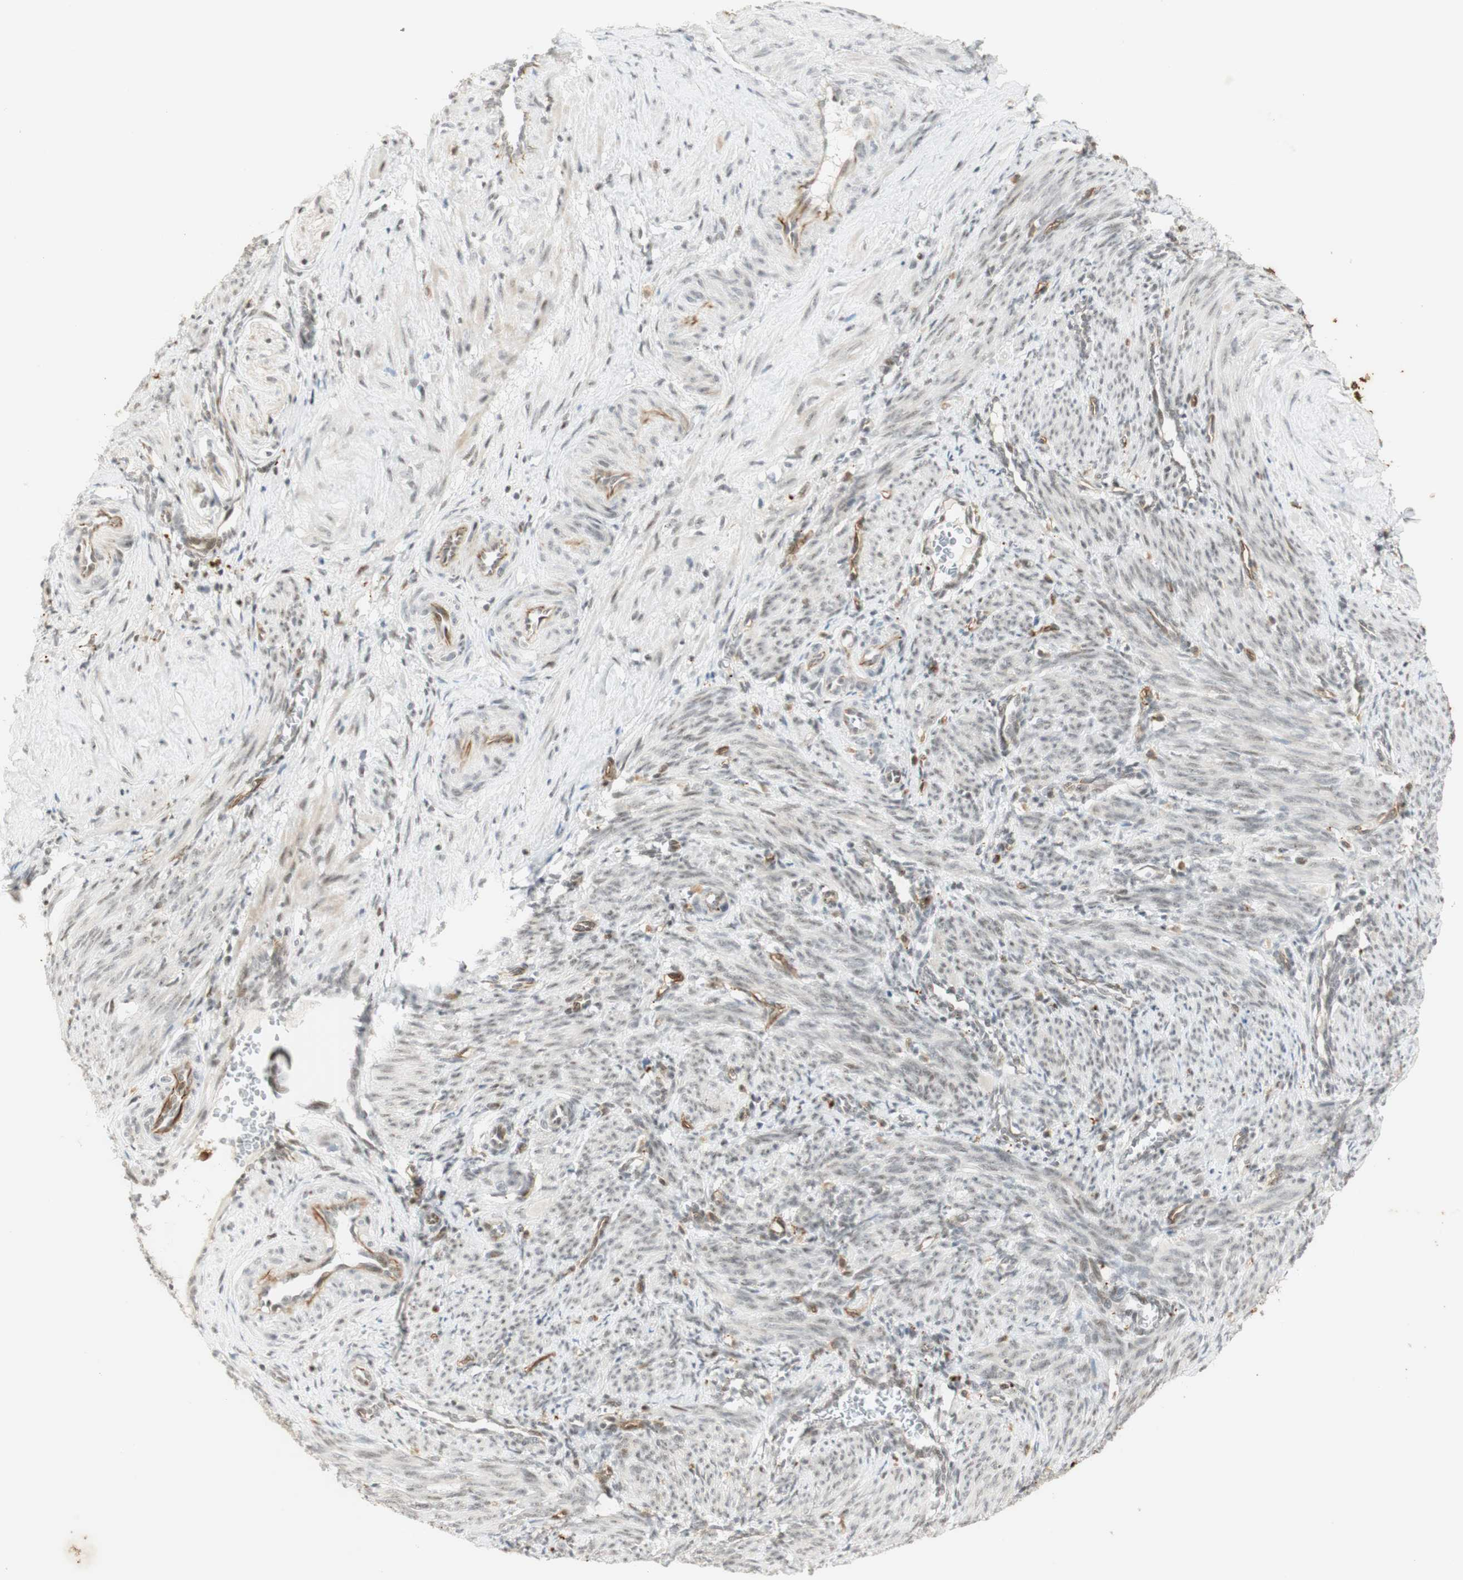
{"staining": {"intensity": "negative", "quantity": "none", "location": "none"}, "tissue": "smooth muscle", "cell_type": "Smooth muscle cells", "image_type": "normal", "snomed": [{"axis": "morphology", "description": "Normal tissue, NOS"}, {"axis": "topography", "description": "Endometrium"}], "caption": "High power microscopy micrograph of an IHC histopathology image of benign smooth muscle, revealing no significant expression in smooth muscle cells. (DAB (3,3'-diaminobenzidine) immunohistochemistry (IHC), high magnification).", "gene": "IRF1", "patient": {"sex": "female", "age": 33}}